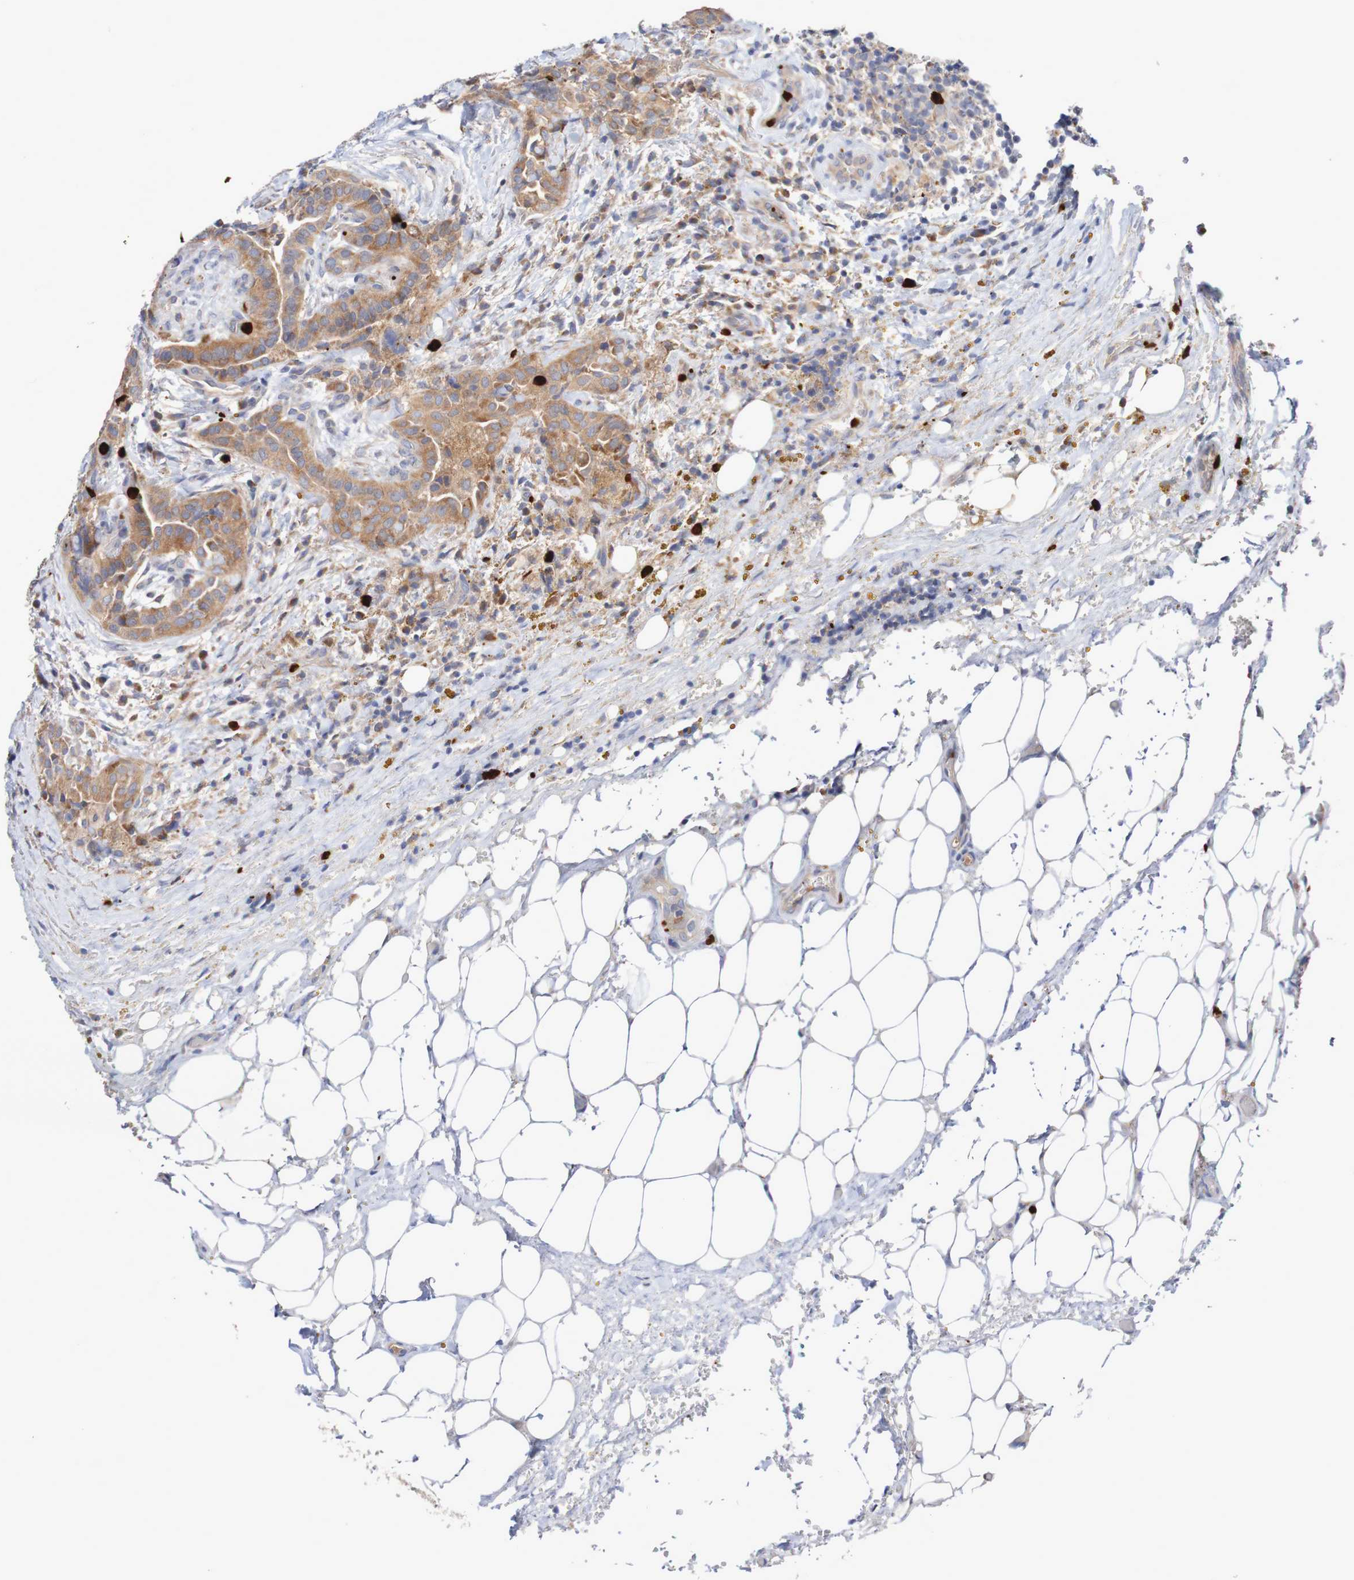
{"staining": {"intensity": "weak", "quantity": ">75%", "location": "cytoplasmic/membranous"}, "tissue": "thyroid cancer", "cell_type": "Tumor cells", "image_type": "cancer", "snomed": [{"axis": "morphology", "description": "Papillary adenocarcinoma, NOS"}, {"axis": "topography", "description": "Thyroid gland"}], "caption": "IHC of human thyroid cancer reveals low levels of weak cytoplasmic/membranous positivity in about >75% of tumor cells. The protein is shown in brown color, while the nuclei are stained blue.", "gene": "PARP4", "patient": {"sex": "male", "age": 77}}